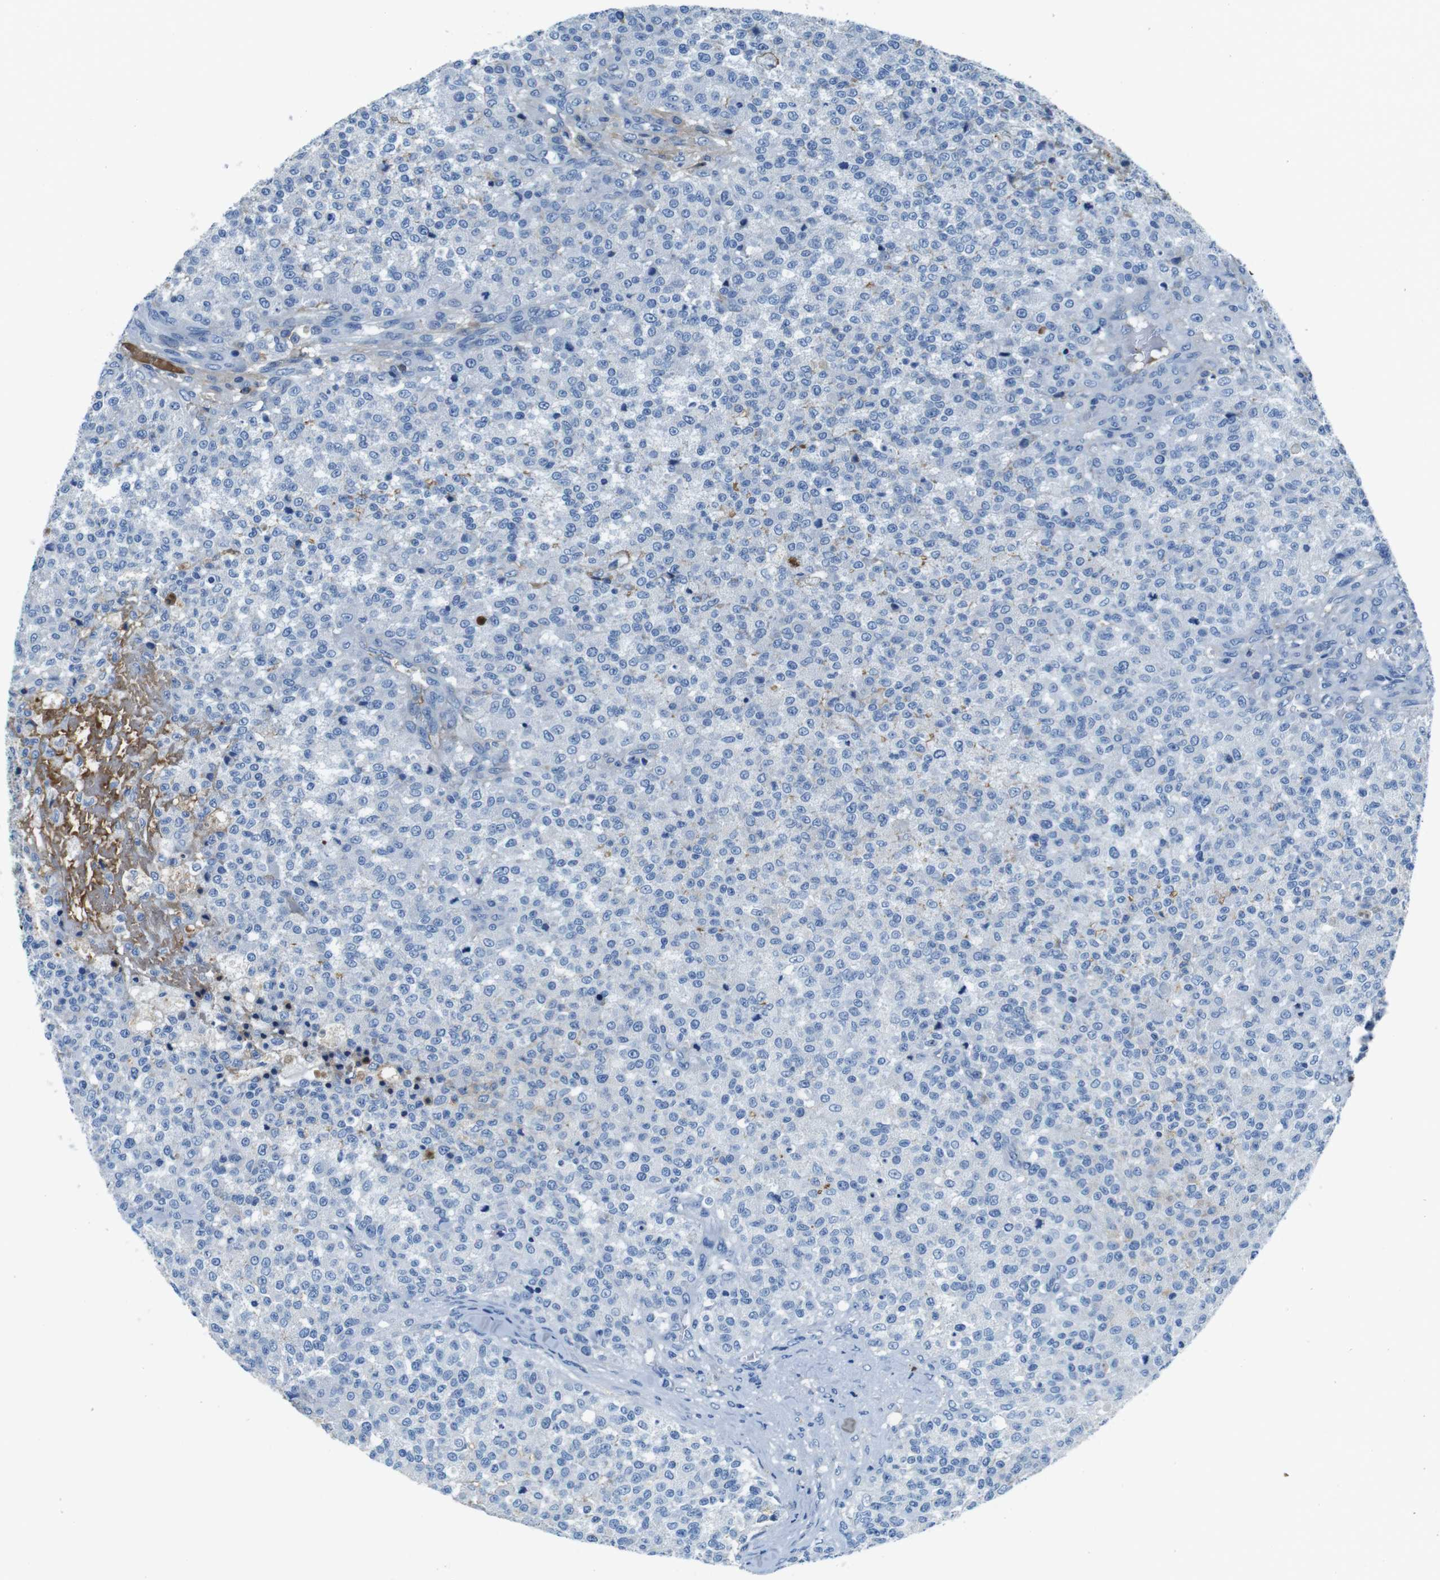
{"staining": {"intensity": "negative", "quantity": "none", "location": "none"}, "tissue": "testis cancer", "cell_type": "Tumor cells", "image_type": "cancer", "snomed": [{"axis": "morphology", "description": "Seminoma, NOS"}, {"axis": "topography", "description": "Testis"}], "caption": "IHC histopathology image of neoplastic tissue: human seminoma (testis) stained with DAB shows no significant protein staining in tumor cells.", "gene": "IGKC", "patient": {"sex": "male", "age": 59}}